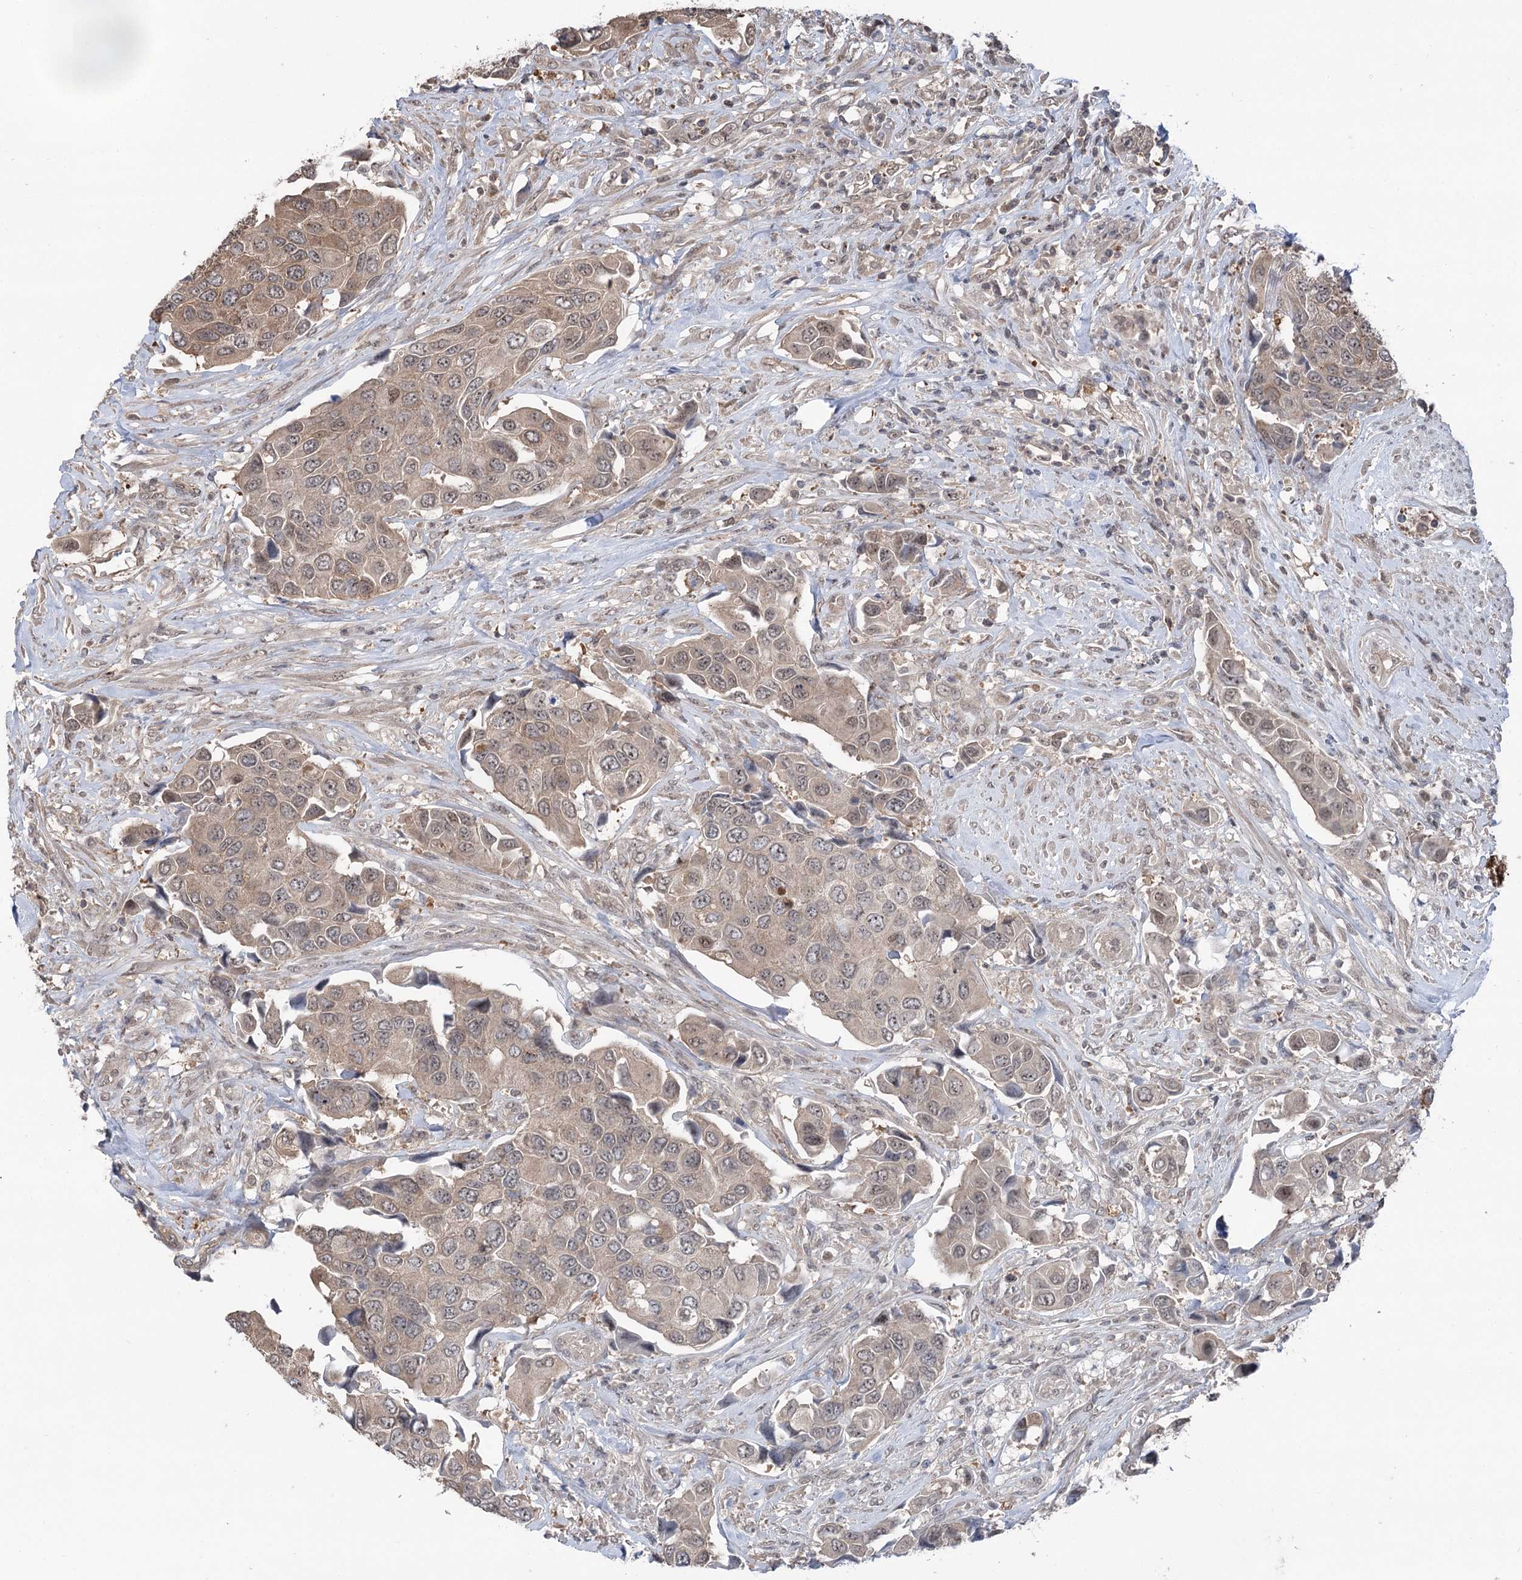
{"staining": {"intensity": "moderate", "quantity": ">75%", "location": "cytoplasmic/membranous"}, "tissue": "urothelial cancer", "cell_type": "Tumor cells", "image_type": "cancer", "snomed": [{"axis": "morphology", "description": "Urothelial carcinoma, High grade"}, {"axis": "topography", "description": "Urinary bladder"}], "caption": "Protein expression analysis of urothelial cancer displays moderate cytoplasmic/membranous positivity in about >75% of tumor cells. (Brightfield microscopy of DAB IHC at high magnification).", "gene": "CCSER2", "patient": {"sex": "male", "age": 74}}